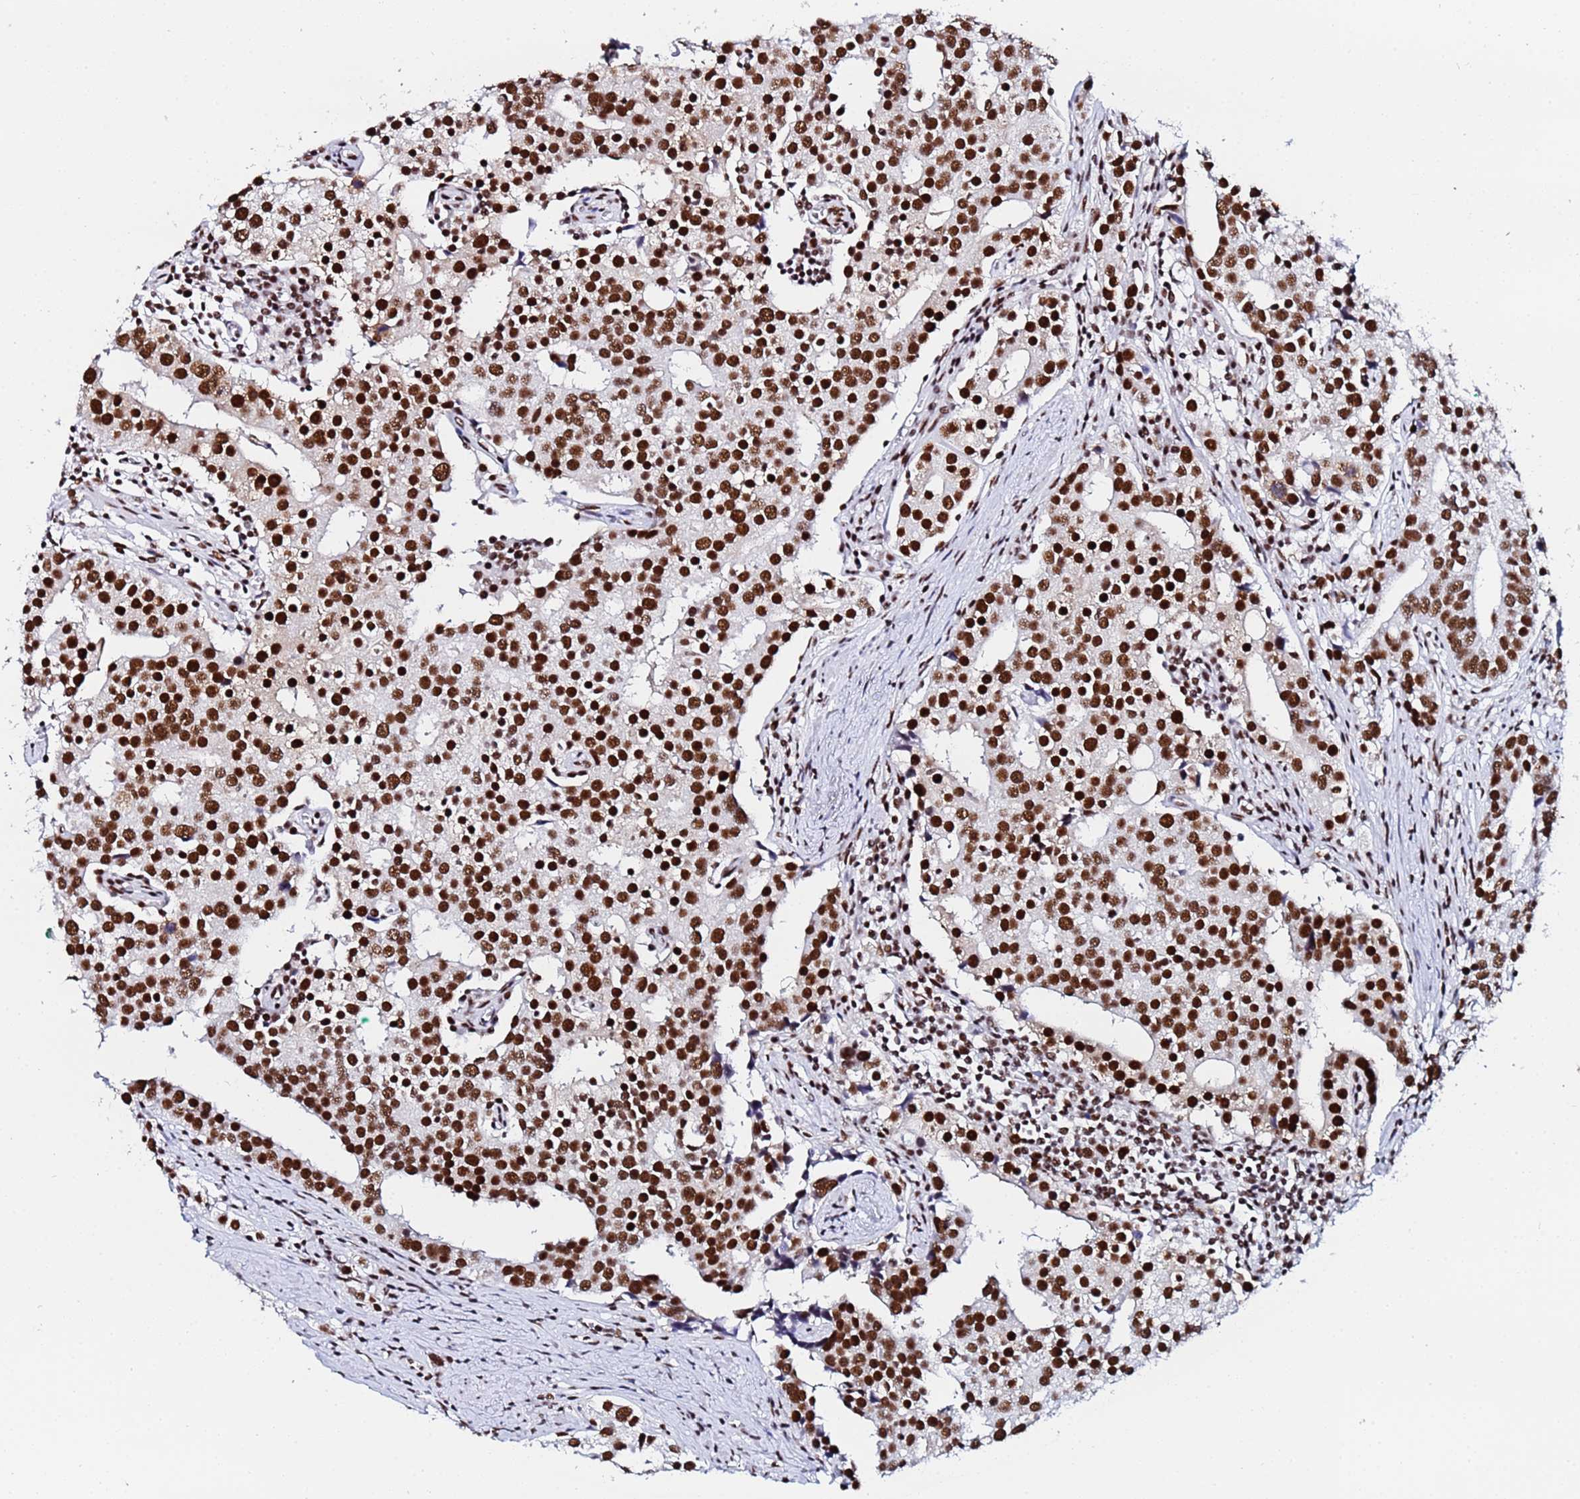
{"staining": {"intensity": "strong", "quantity": ">75%", "location": "nuclear"}, "tissue": "prostate cancer", "cell_type": "Tumor cells", "image_type": "cancer", "snomed": [{"axis": "morphology", "description": "Adenocarcinoma, High grade"}, {"axis": "topography", "description": "Prostate"}], "caption": "Tumor cells exhibit high levels of strong nuclear staining in about >75% of cells in human prostate cancer. Ihc stains the protein in brown and the nuclei are stained blue.", "gene": "SNRPA1", "patient": {"sex": "male", "age": 71}}